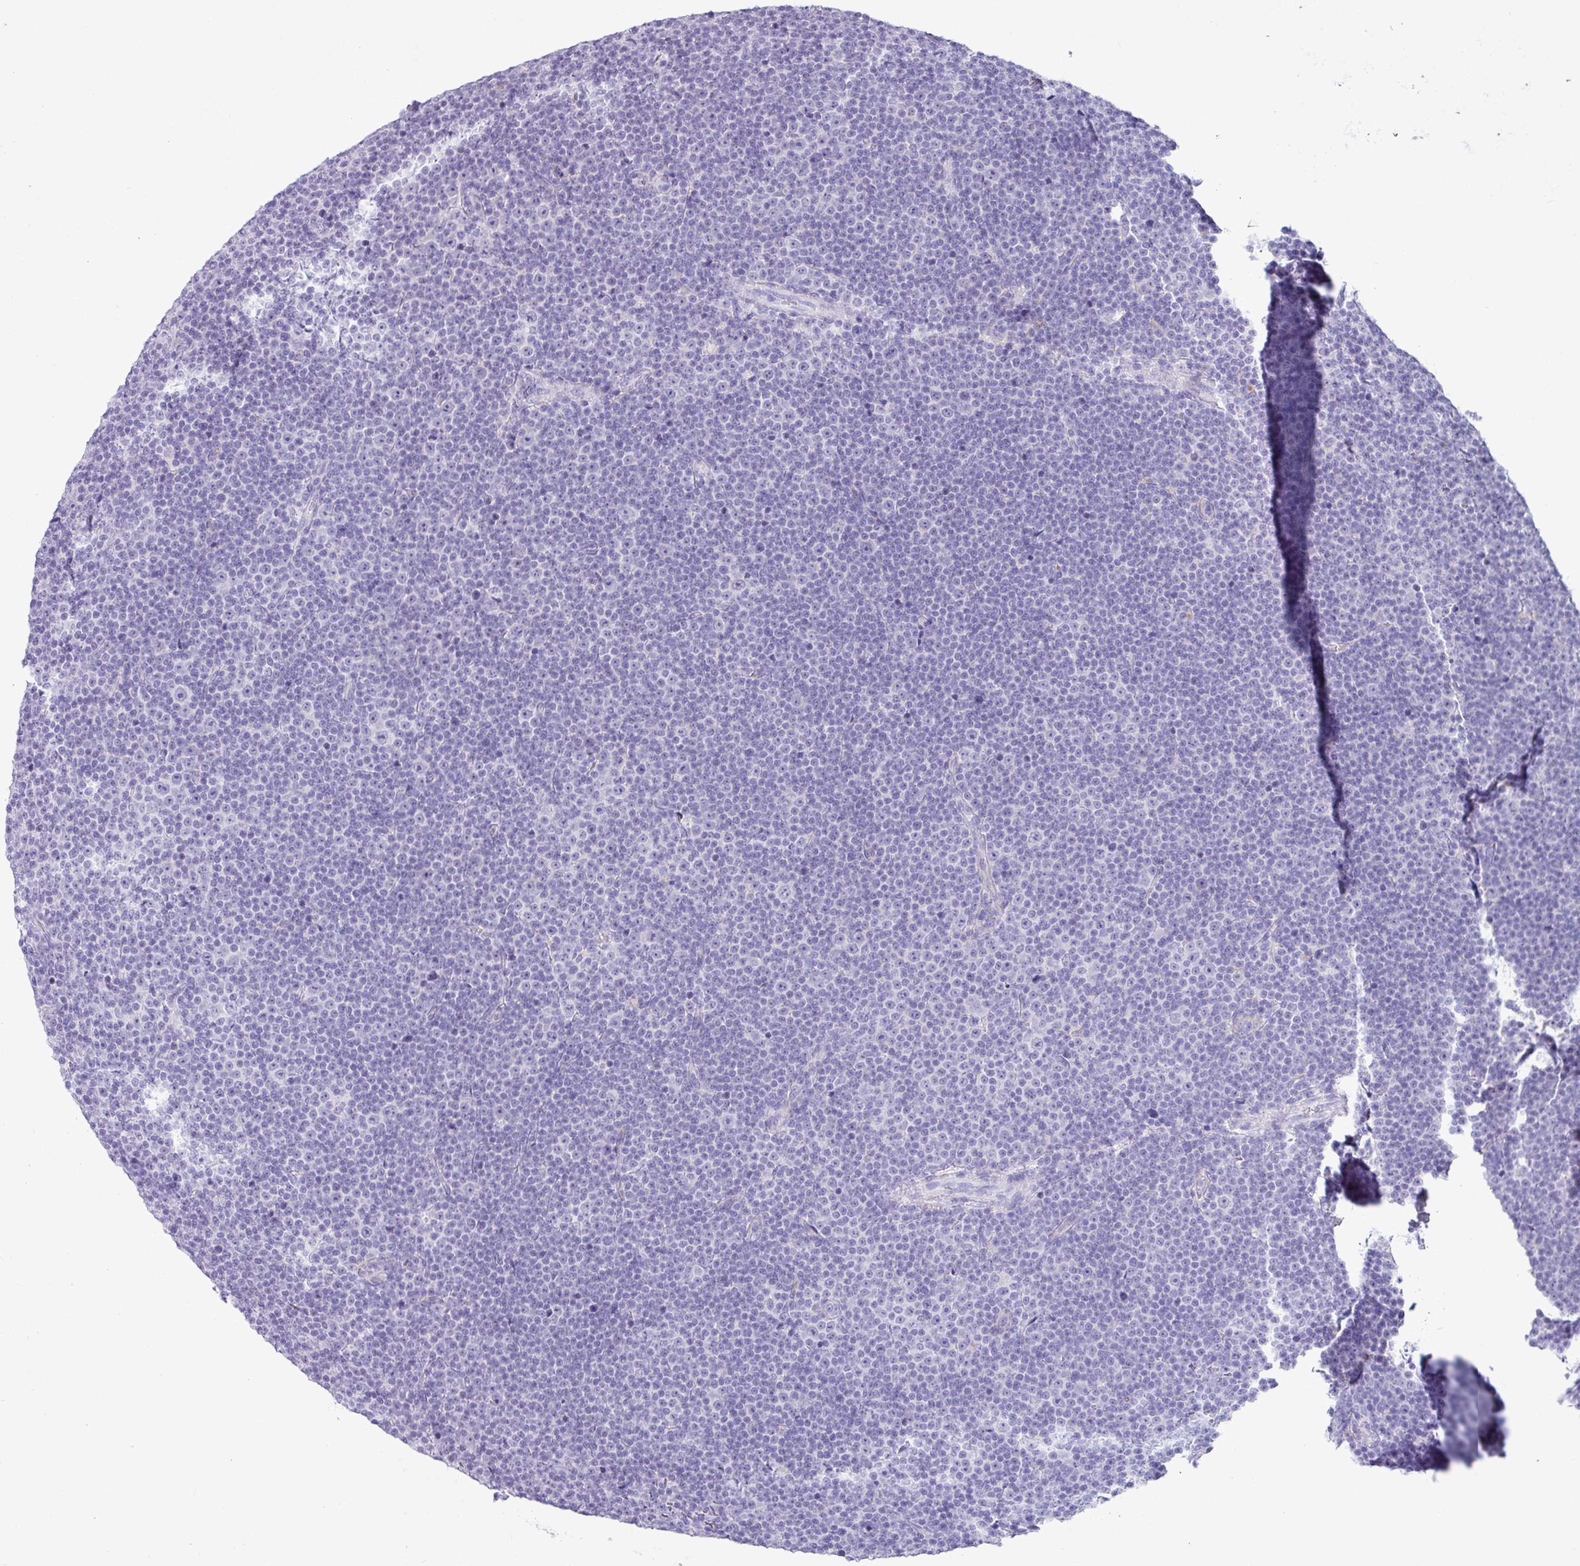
{"staining": {"intensity": "negative", "quantity": "none", "location": "none"}, "tissue": "lymphoma", "cell_type": "Tumor cells", "image_type": "cancer", "snomed": [{"axis": "morphology", "description": "Malignant lymphoma, non-Hodgkin's type, Low grade"}, {"axis": "topography", "description": "Lymph node"}], "caption": "High magnification brightfield microscopy of malignant lymphoma, non-Hodgkin's type (low-grade) stained with DAB (3,3'-diaminobenzidine) (brown) and counterstained with hematoxylin (blue): tumor cells show no significant positivity. Brightfield microscopy of immunohistochemistry stained with DAB (brown) and hematoxylin (blue), captured at high magnification.", "gene": "NCCRP1", "patient": {"sex": "female", "age": 67}}